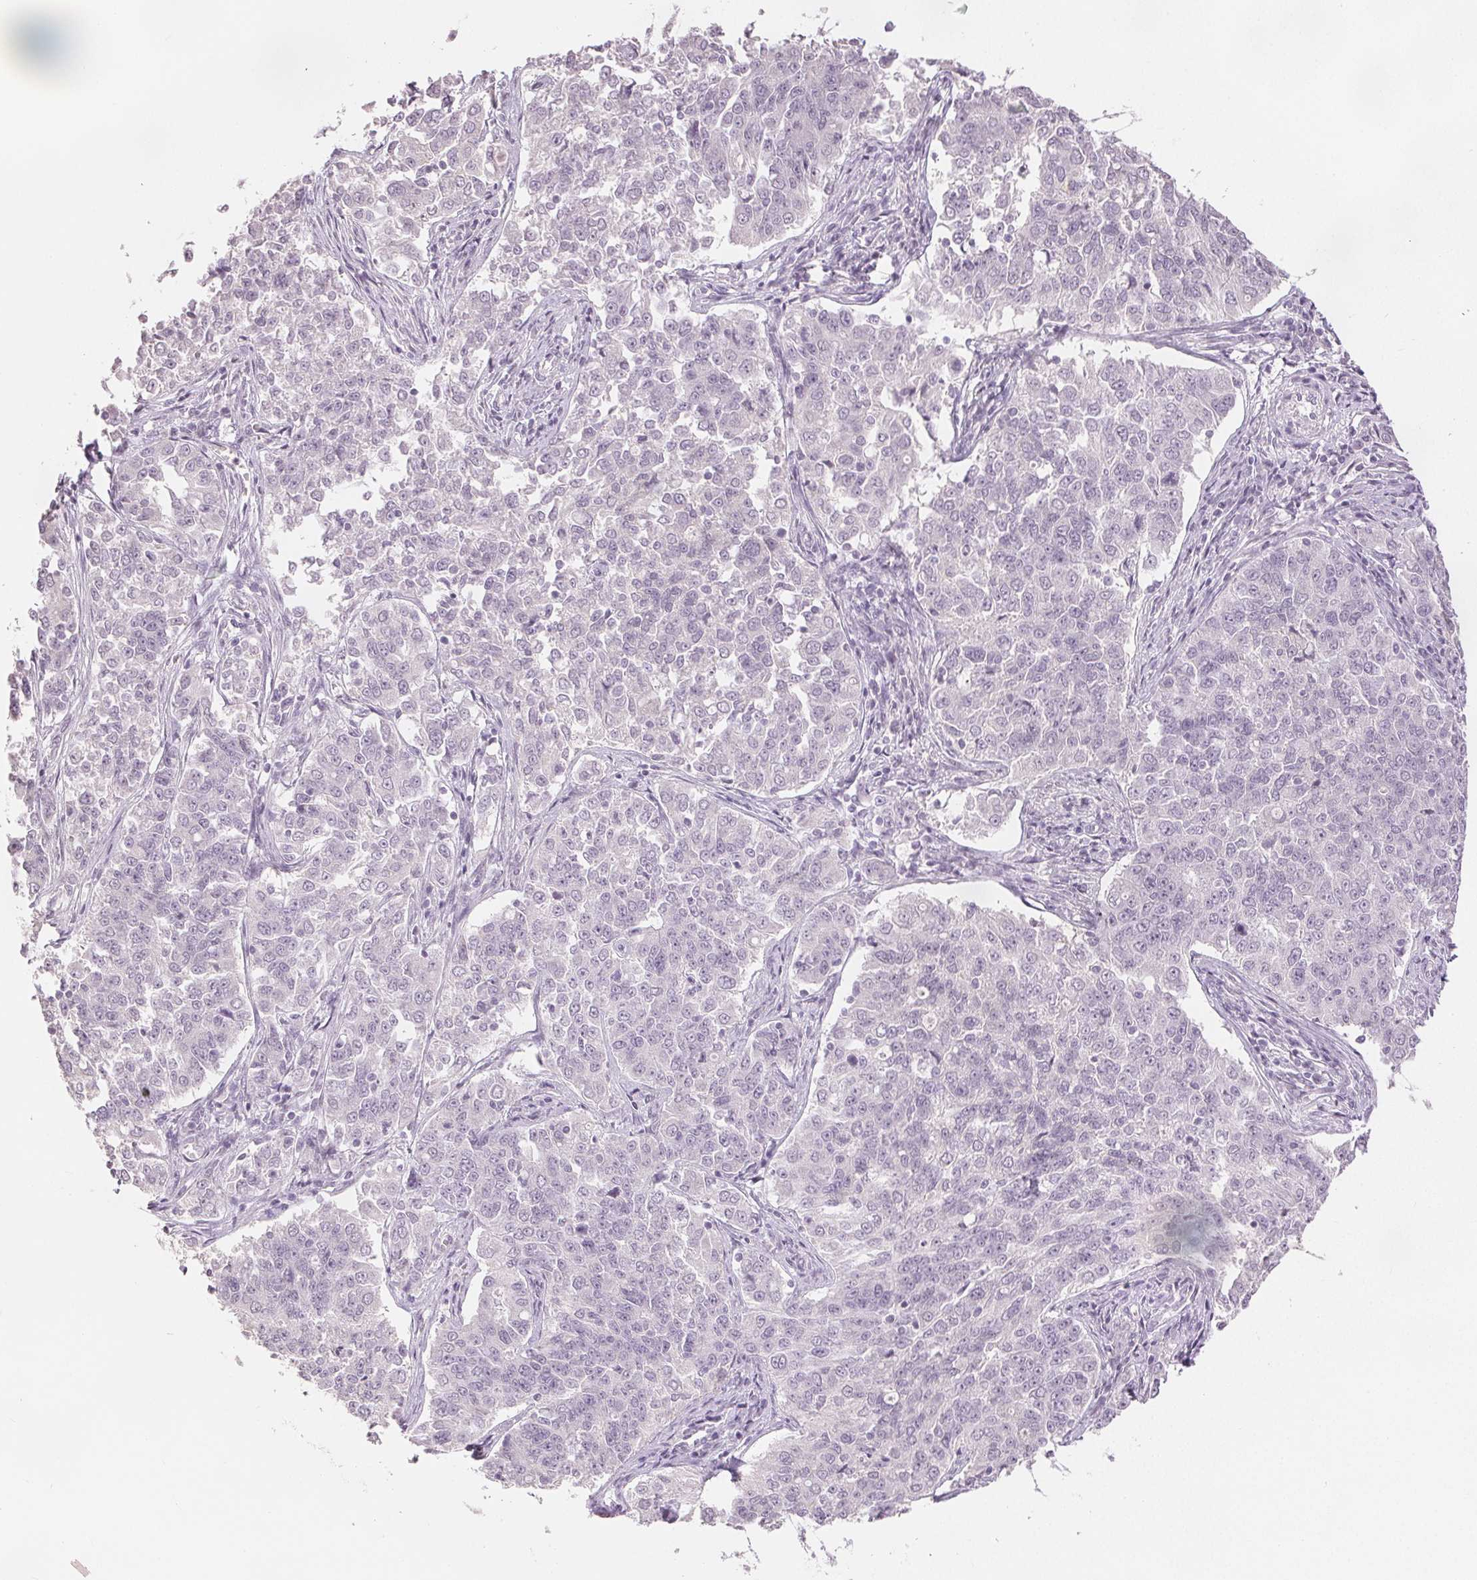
{"staining": {"intensity": "negative", "quantity": "none", "location": "none"}, "tissue": "endometrial cancer", "cell_type": "Tumor cells", "image_type": "cancer", "snomed": [{"axis": "morphology", "description": "Adenocarcinoma, NOS"}, {"axis": "topography", "description": "Endometrium"}], "caption": "Adenocarcinoma (endometrial) stained for a protein using immunohistochemistry reveals no positivity tumor cells.", "gene": "SLC27A5", "patient": {"sex": "female", "age": 43}}